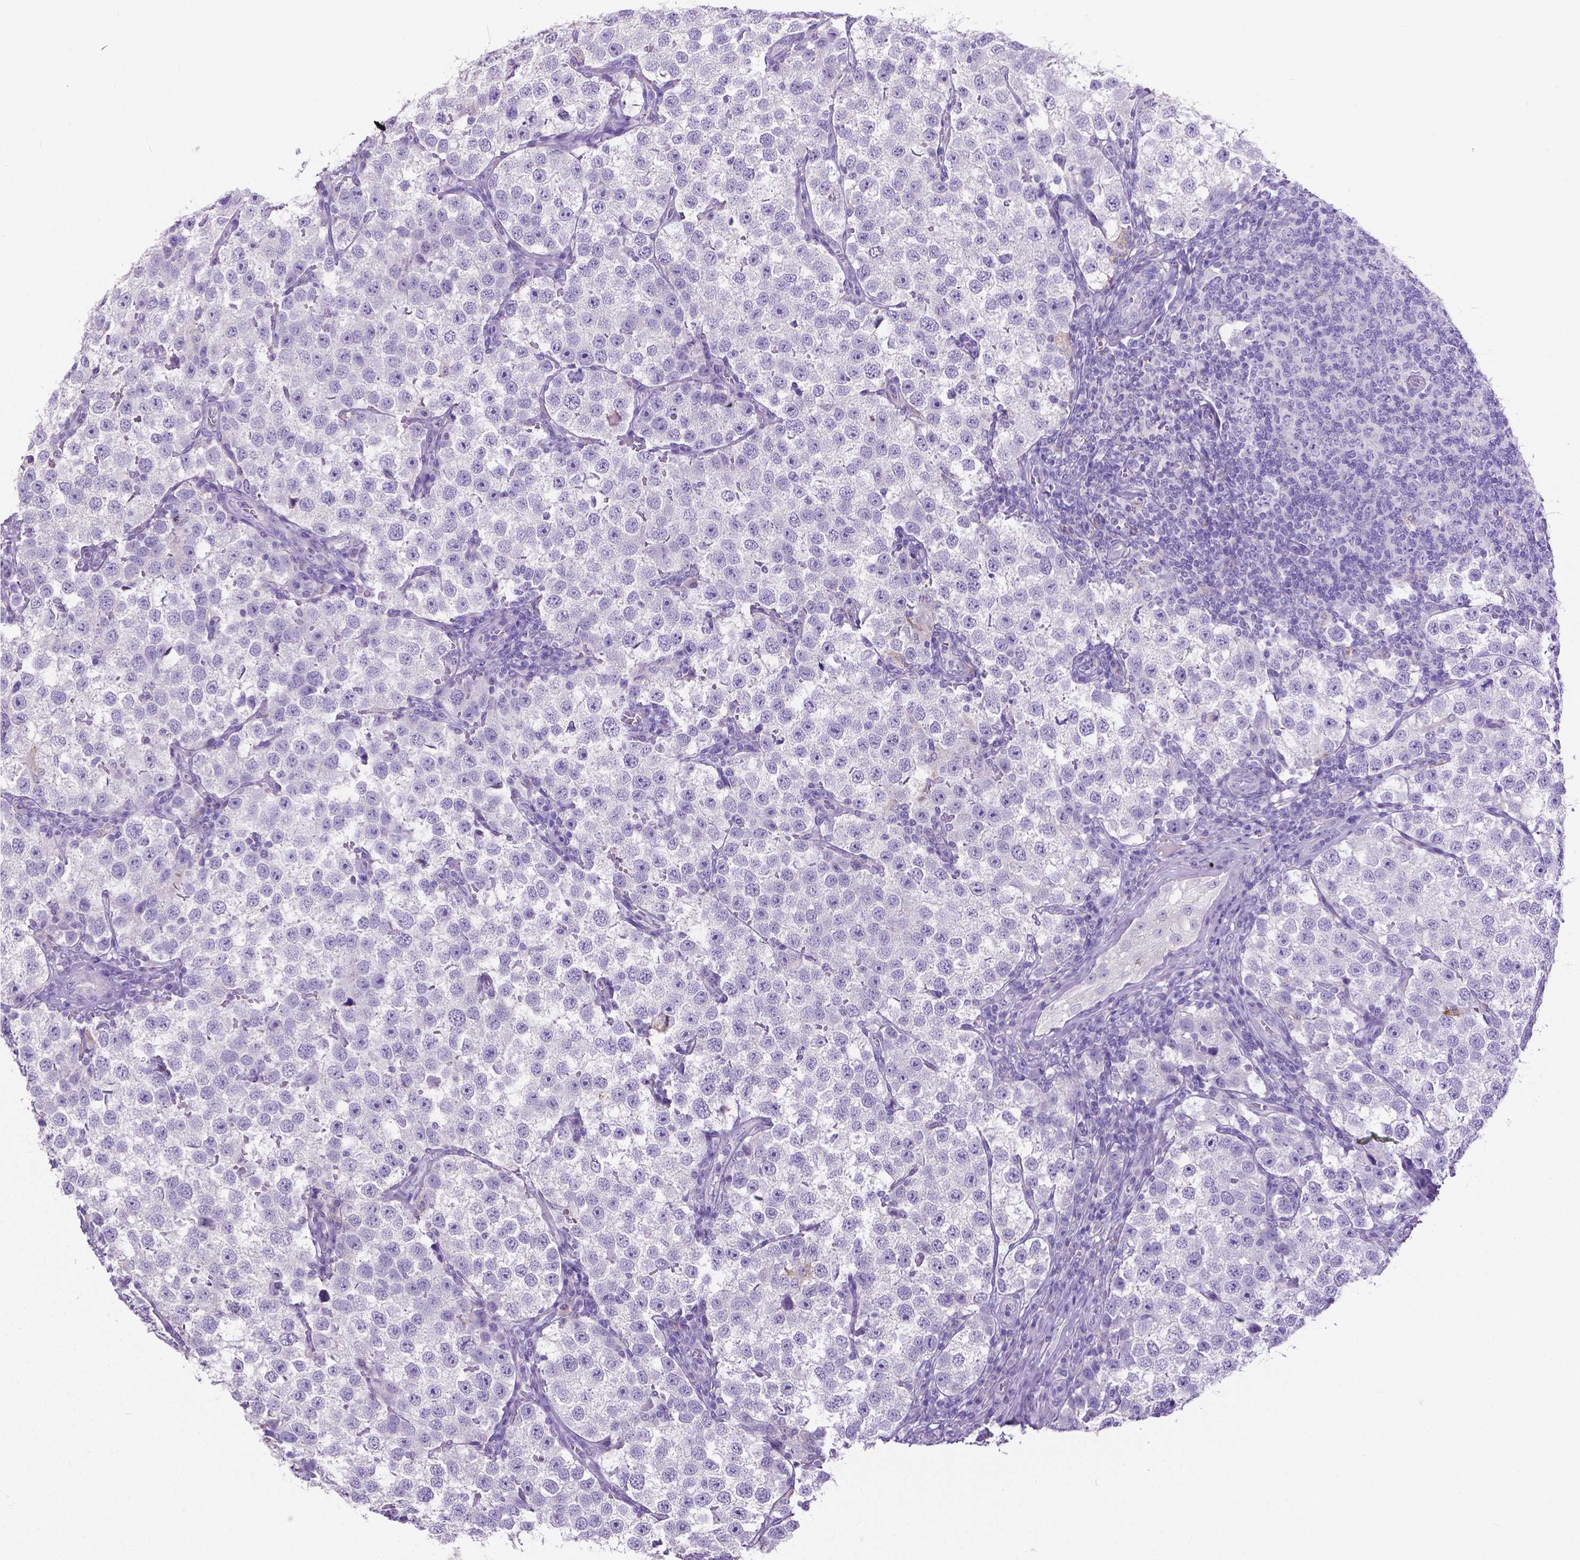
{"staining": {"intensity": "negative", "quantity": "none", "location": "none"}, "tissue": "testis cancer", "cell_type": "Tumor cells", "image_type": "cancer", "snomed": [{"axis": "morphology", "description": "Seminoma, NOS"}, {"axis": "topography", "description": "Testis"}], "caption": "The micrograph exhibits no significant positivity in tumor cells of seminoma (testis).", "gene": "MMP9", "patient": {"sex": "male", "age": 37}}